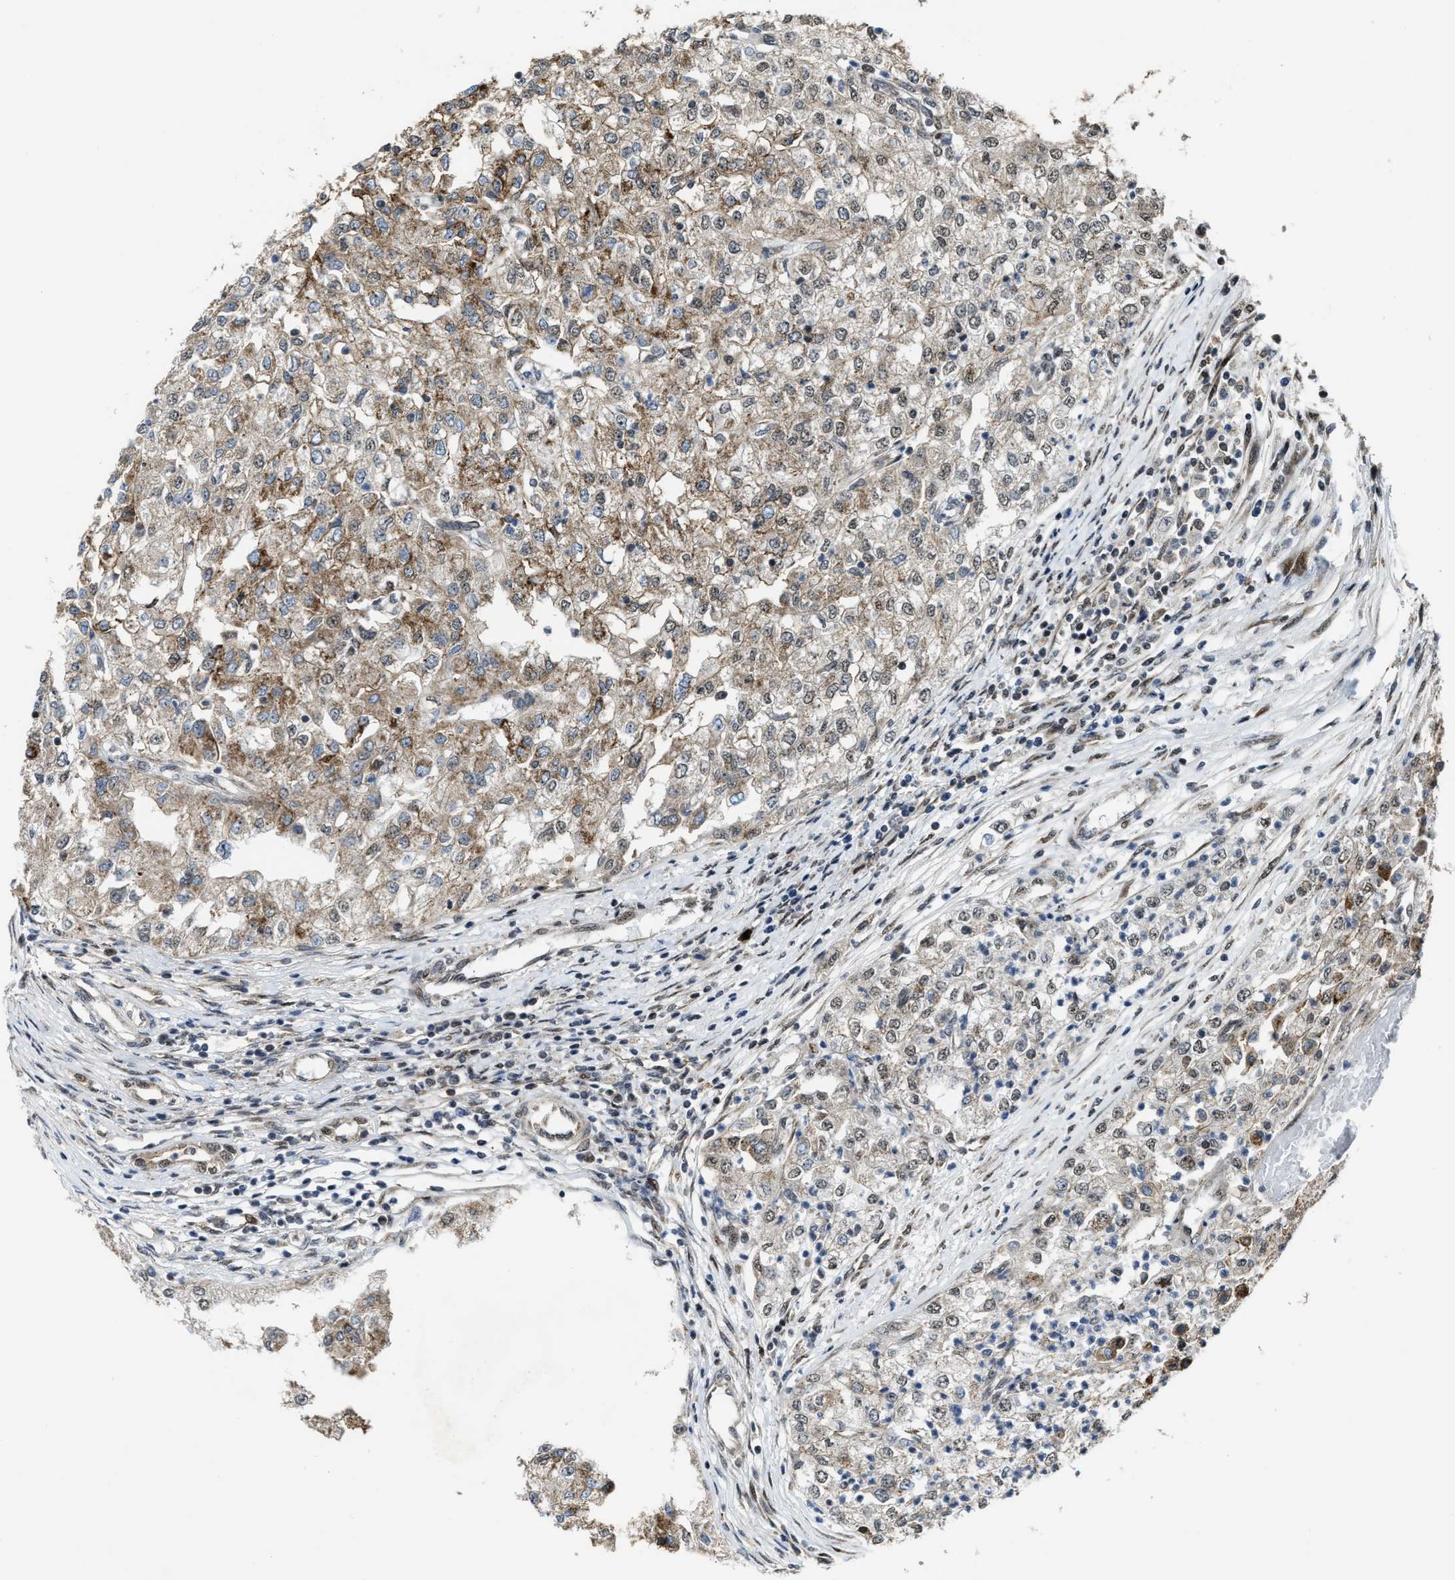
{"staining": {"intensity": "weak", "quantity": "25%-75%", "location": "cytoplasmic/membranous,nuclear"}, "tissue": "renal cancer", "cell_type": "Tumor cells", "image_type": "cancer", "snomed": [{"axis": "morphology", "description": "Adenocarcinoma, NOS"}, {"axis": "topography", "description": "Kidney"}], "caption": "Immunohistochemical staining of human renal cancer (adenocarcinoma) displays low levels of weak cytoplasmic/membranous and nuclear expression in about 25%-75% of tumor cells.", "gene": "ZNF250", "patient": {"sex": "female", "age": 54}}